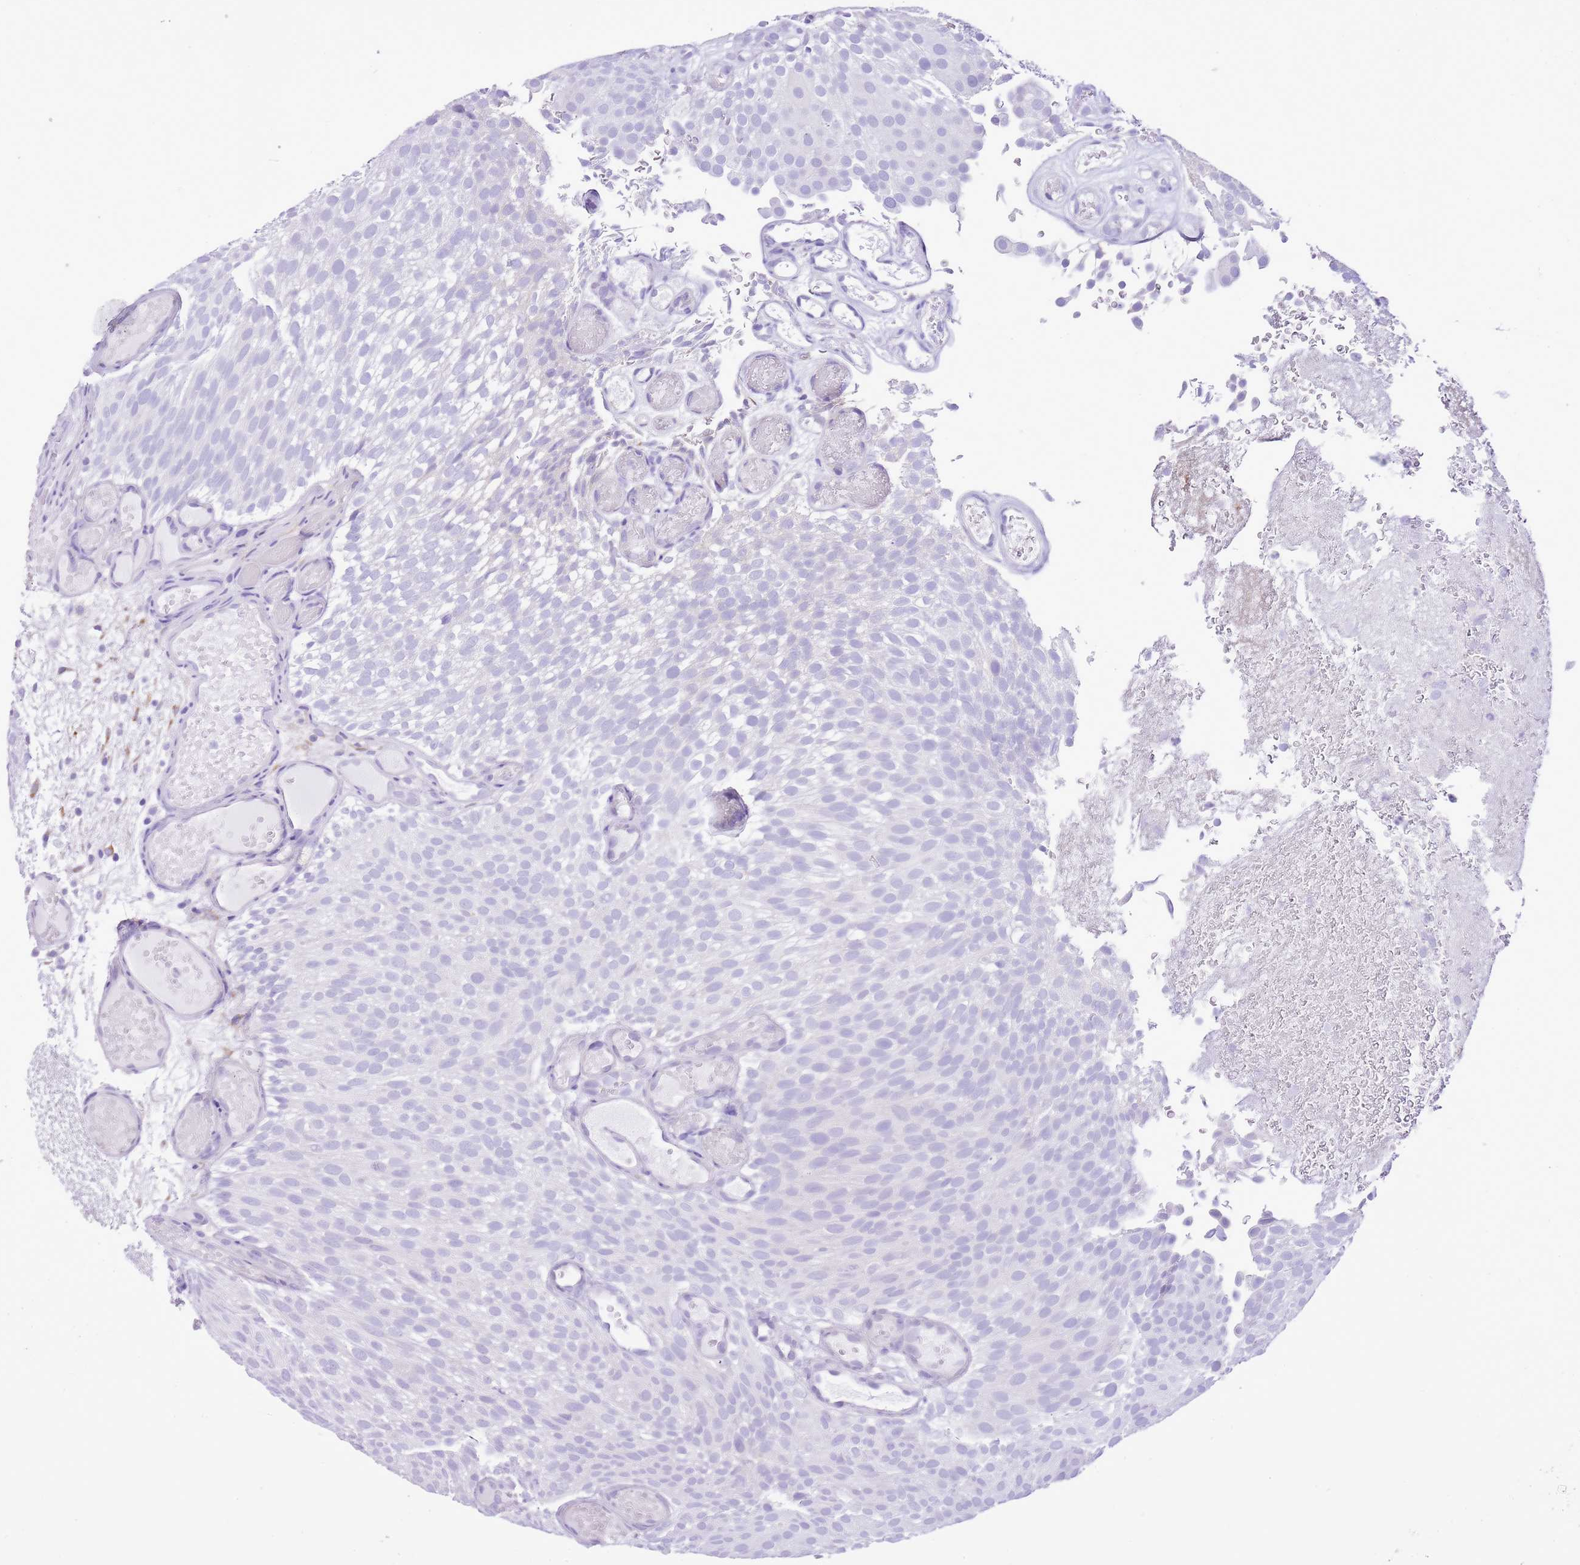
{"staining": {"intensity": "negative", "quantity": "none", "location": "none"}, "tissue": "urothelial cancer", "cell_type": "Tumor cells", "image_type": "cancer", "snomed": [{"axis": "morphology", "description": "Urothelial carcinoma, Low grade"}, {"axis": "topography", "description": "Urinary bladder"}], "caption": "Urothelial cancer stained for a protein using immunohistochemistry (IHC) reveals no positivity tumor cells.", "gene": "AAR2", "patient": {"sex": "male", "age": 78}}